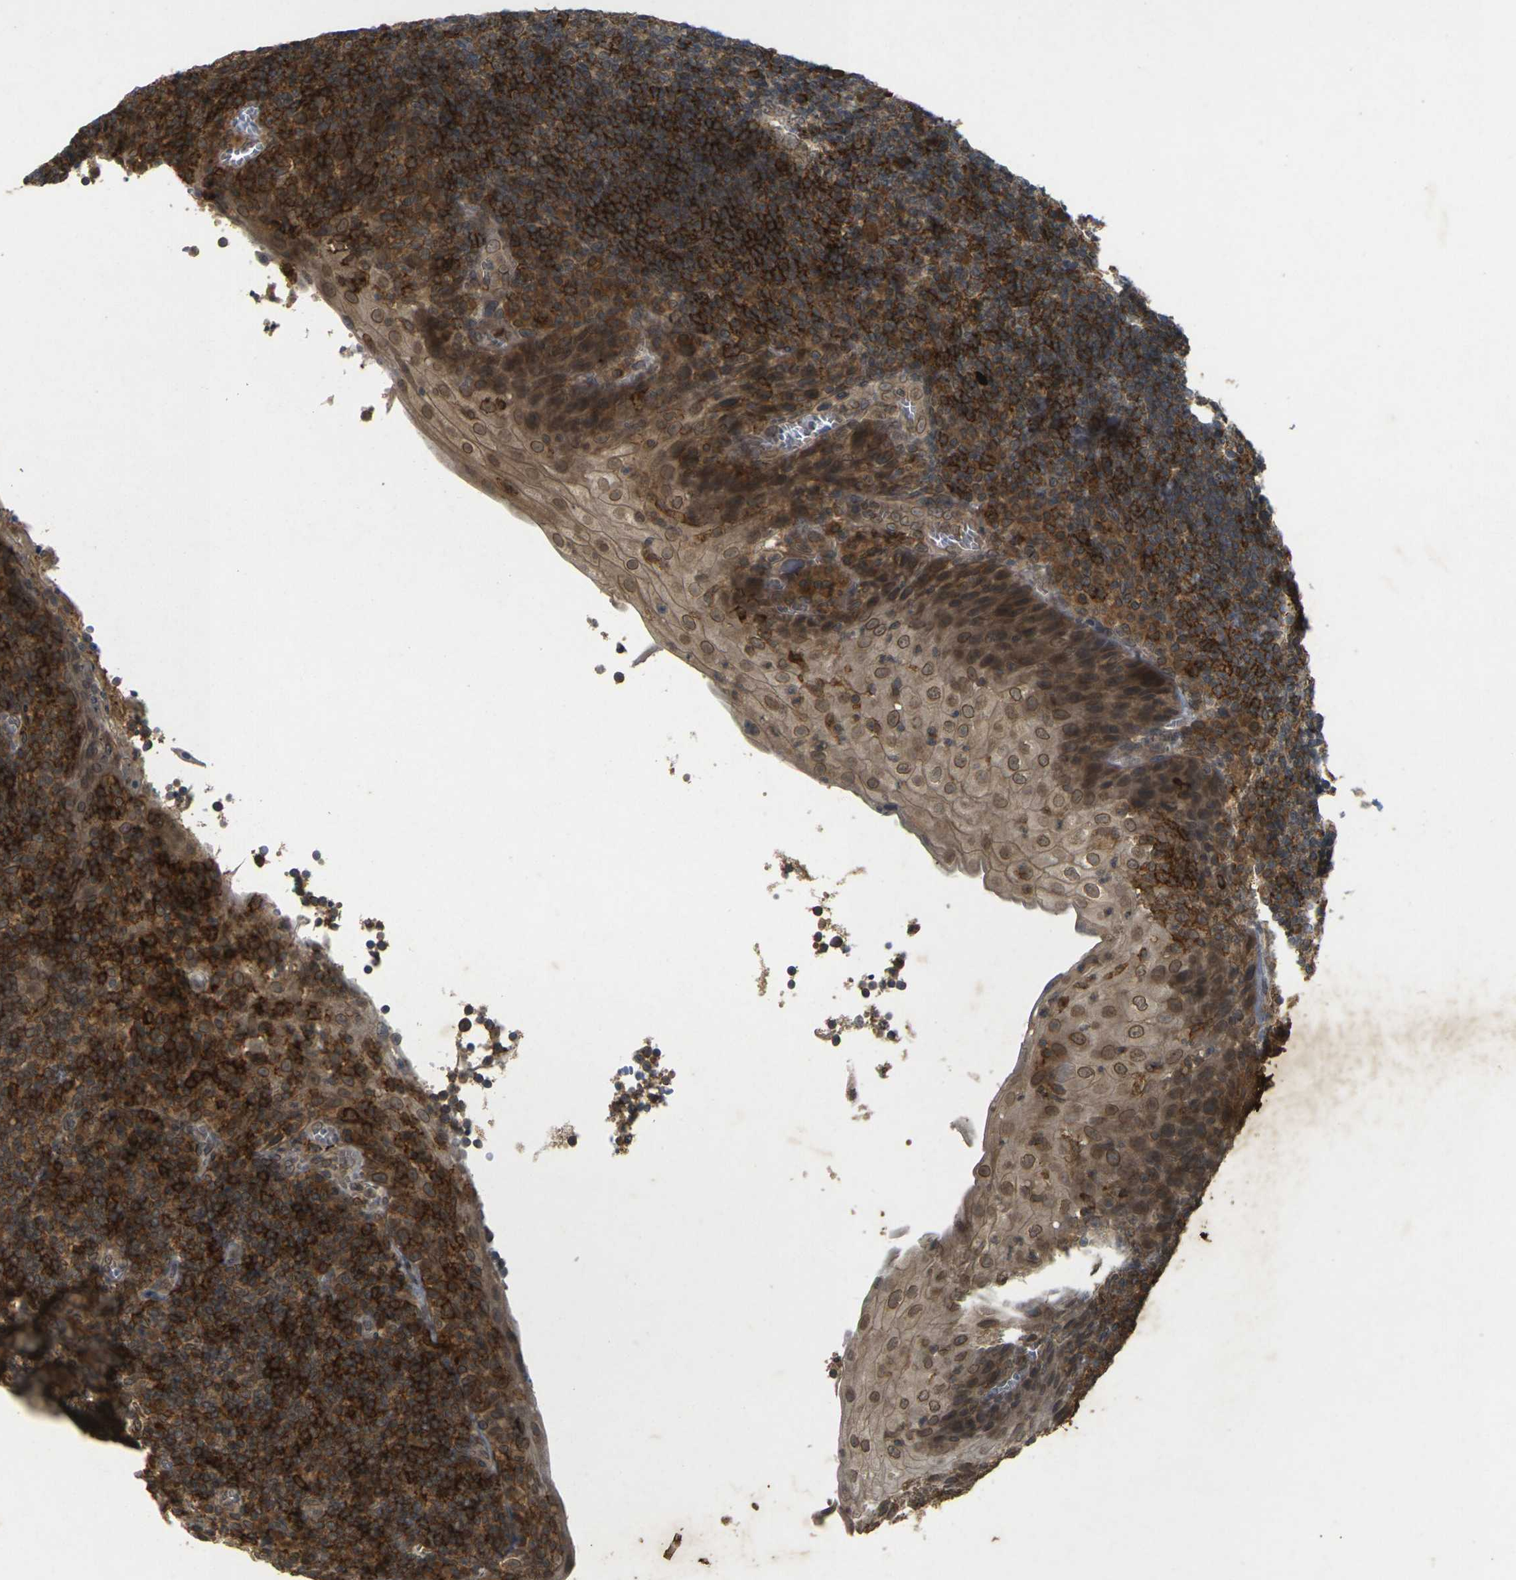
{"staining": {"intensity": "strong", "quantity": ">75%", "location": "cytoplasmic/membranous"}, "tissue": "tonsil", "cell_type": "Germinal center cells", "image_type": "normal", "snomed": [{"axis": "morphology", "description": "Normal tissue, NOS"}, {"axis": "topography", "description": "Tonsil"}], "caption": "Immunohistochemistry histopathology image of unremarkable tonsil: tonsil stained using IHC exhibits high levels of strong protein expression localized specifically in the cytoplasmic/membranous of germinal center cells, appearing as a cytoplasmic/membranous brown color.", "gene": "ERN1", "patient": {"sex": "male", "age": 37}}